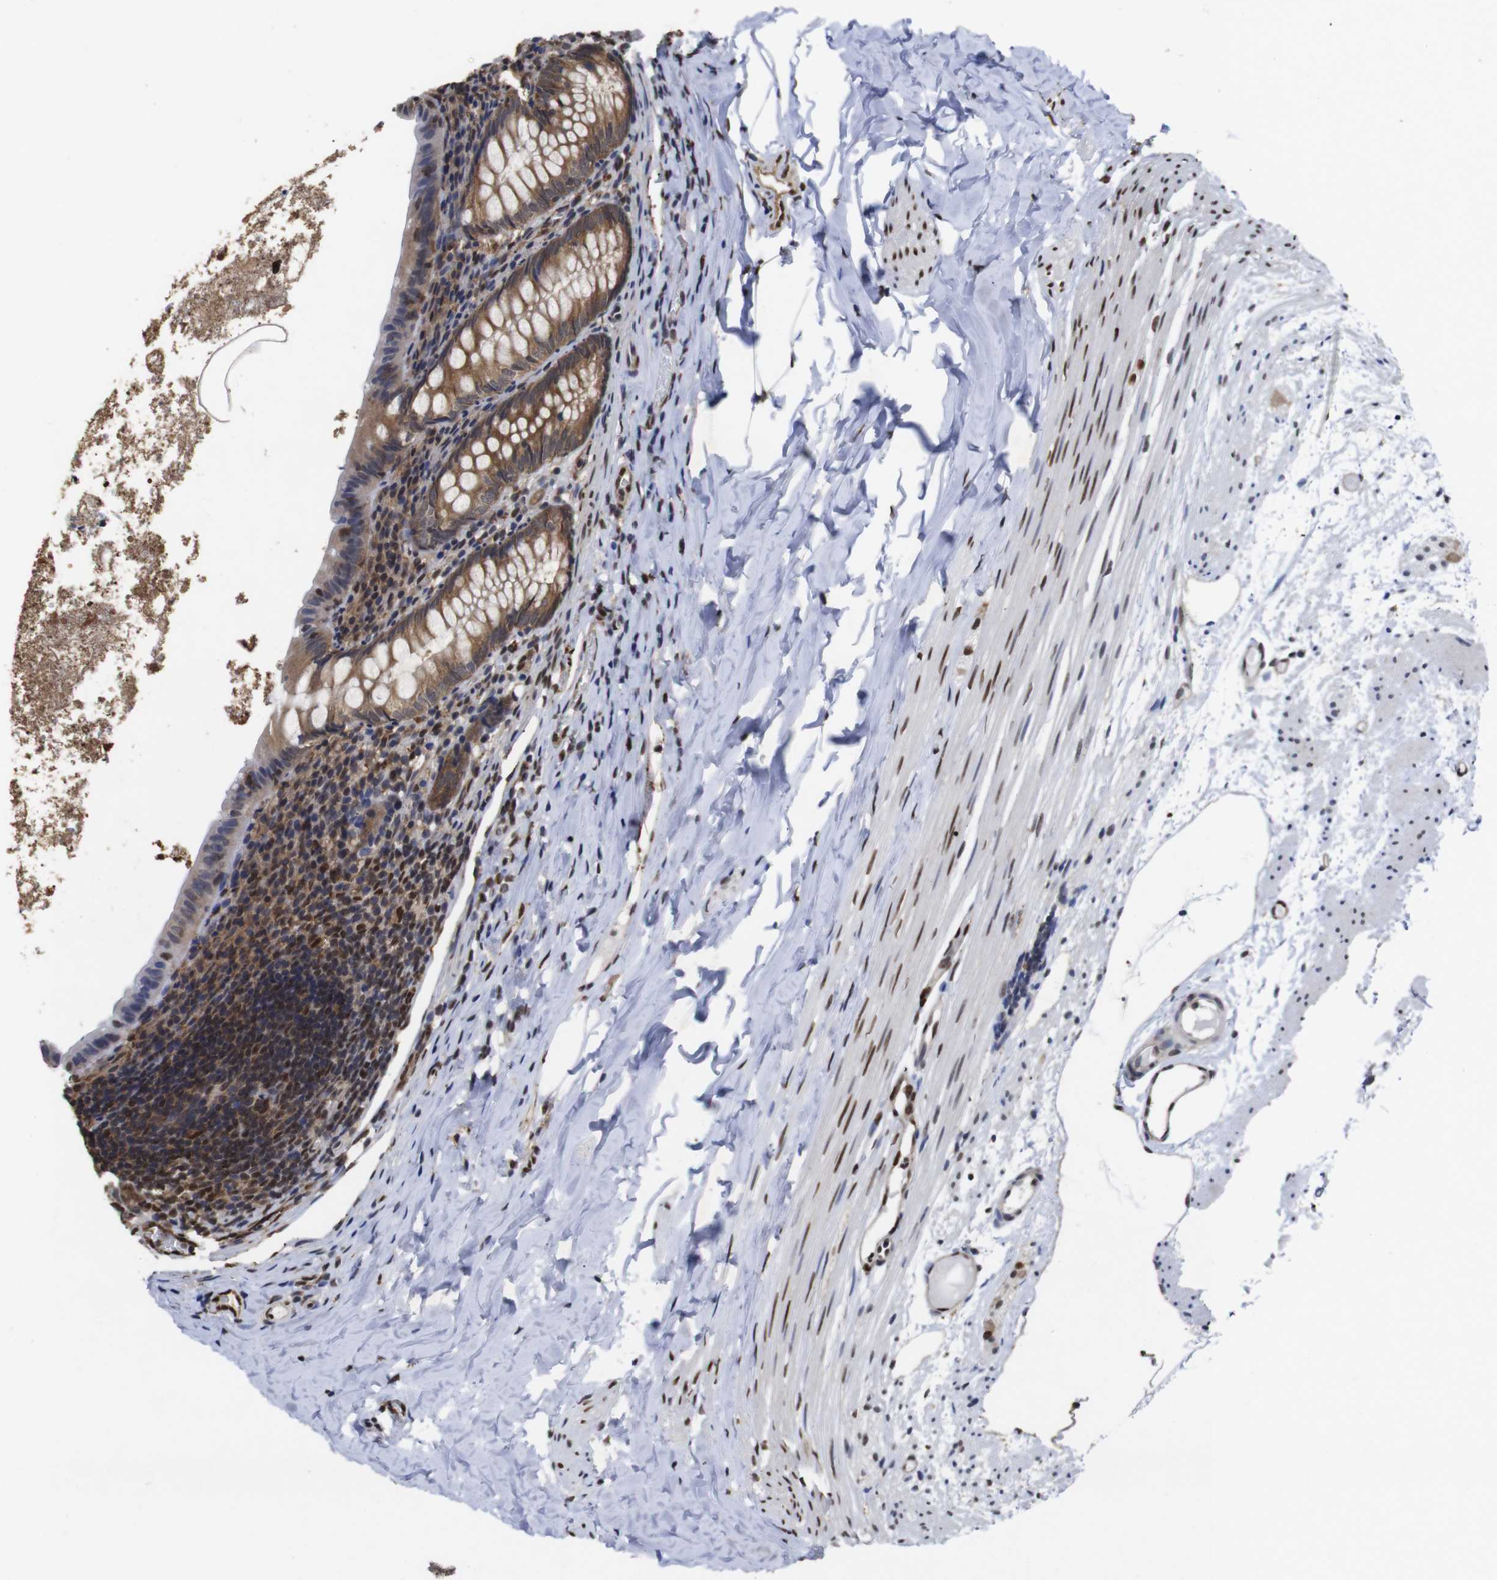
{"staining": {"intensity": "moderate", "quantity": ">75%", "location": "cytoplasmic/membranous"}, "tissue": "appendix", "cell_type": "Glandular cells", "image_type": "normal", "snomed": [{"axis": "morphology", "description": "Normal tissue, NOS"}, {"axis": "topography", "description": "Appendix"}], "caption": "A micrograph of appendix stained for a protein exhibits moderate cytoplasmic/membranous brown staining in glandular cells. Immunohistochemistry stains the protein in brown and the nuclei are stained blue.", "gene": "SUMO3", "patient": {"sex": "female", "age": 10}}